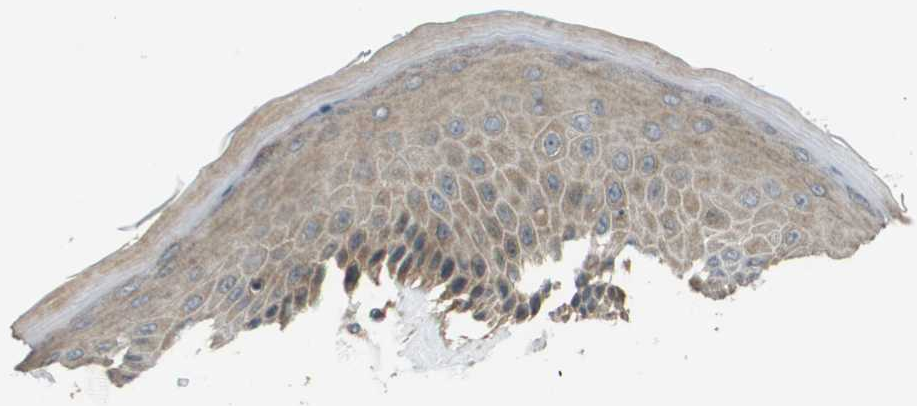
{"staining": {"intensity": "moderate", "quantity": ">75%", "location": "cytoplasmic/membranous"}, "tissue": "skin", "cell_type": "Epidermal cells", "image_type": "normal", "snomed": [{"axis": "morphology", "description": "Normal tissue, NOS"}, {"axis": "topography", "description": "Vulva"}], "caption": "This image demonstrates IHC staining of benign human skin, with medium moderate cytoplasmic/membranous positivity in approximately >75% of epidermal cells.", "gene": "CDKN2C", "patient": {"sex": "female", "age": 73}}